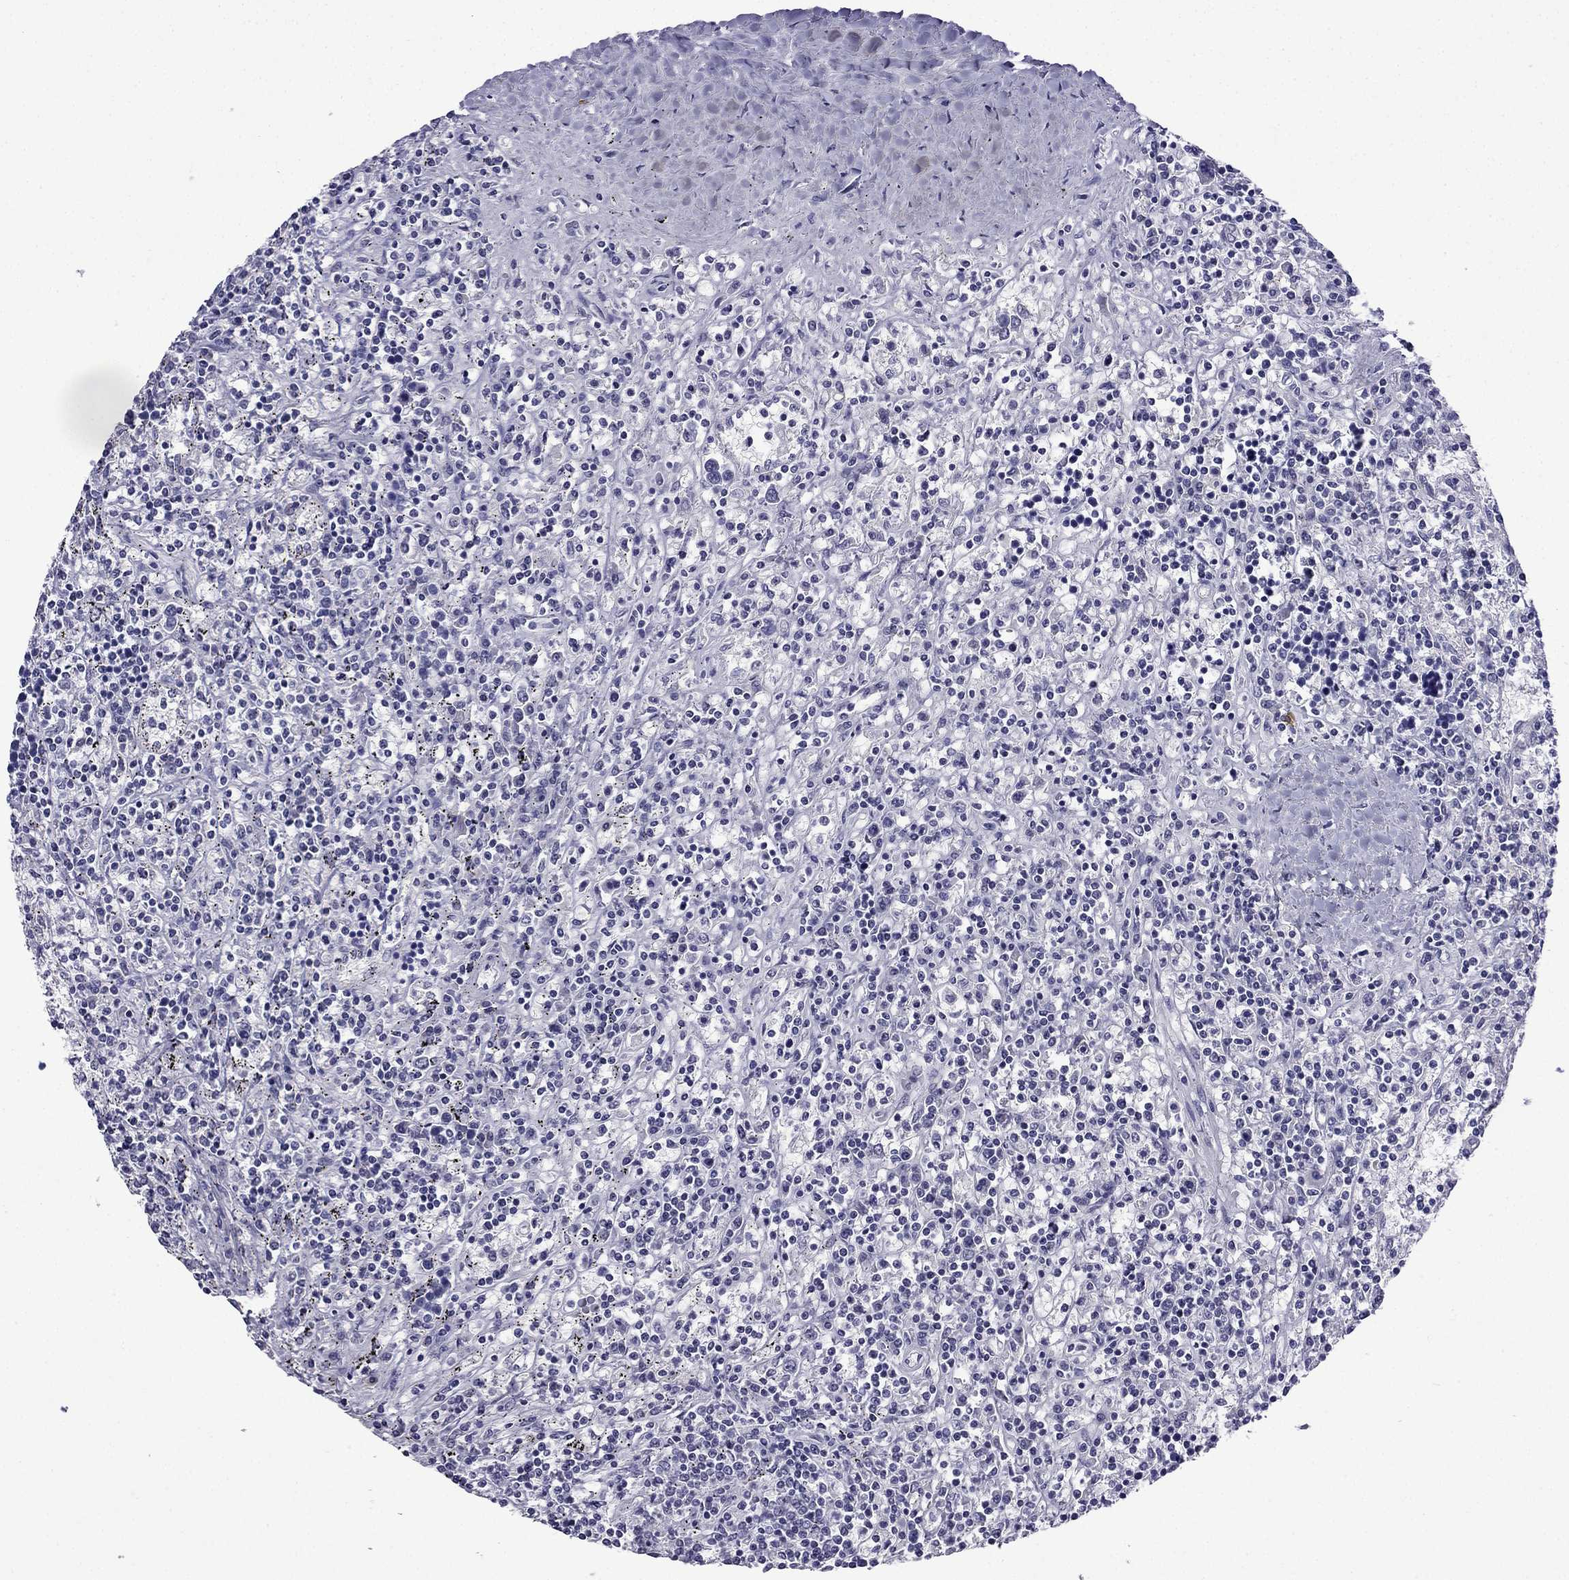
{"staining": {"intensity": "negative", "quantity": "none", "location": "none"}, "tissue": "lymphoma", "cell_type": "Tumor cells", "image_type": "cancer", "snomed": [{"axis": "morphology", "description": "Malignant lymphoma, non-Hodgkin's type, Low grade"}, {"axis": "topography", "description": "Spleen"}], "caption": "Tumor cells show no significant staining in malignant lymphoma, non-Hodgkin's type (low-grade).", "gene": "POM121L12", "patient": {"sex": "male", "age": 62}}